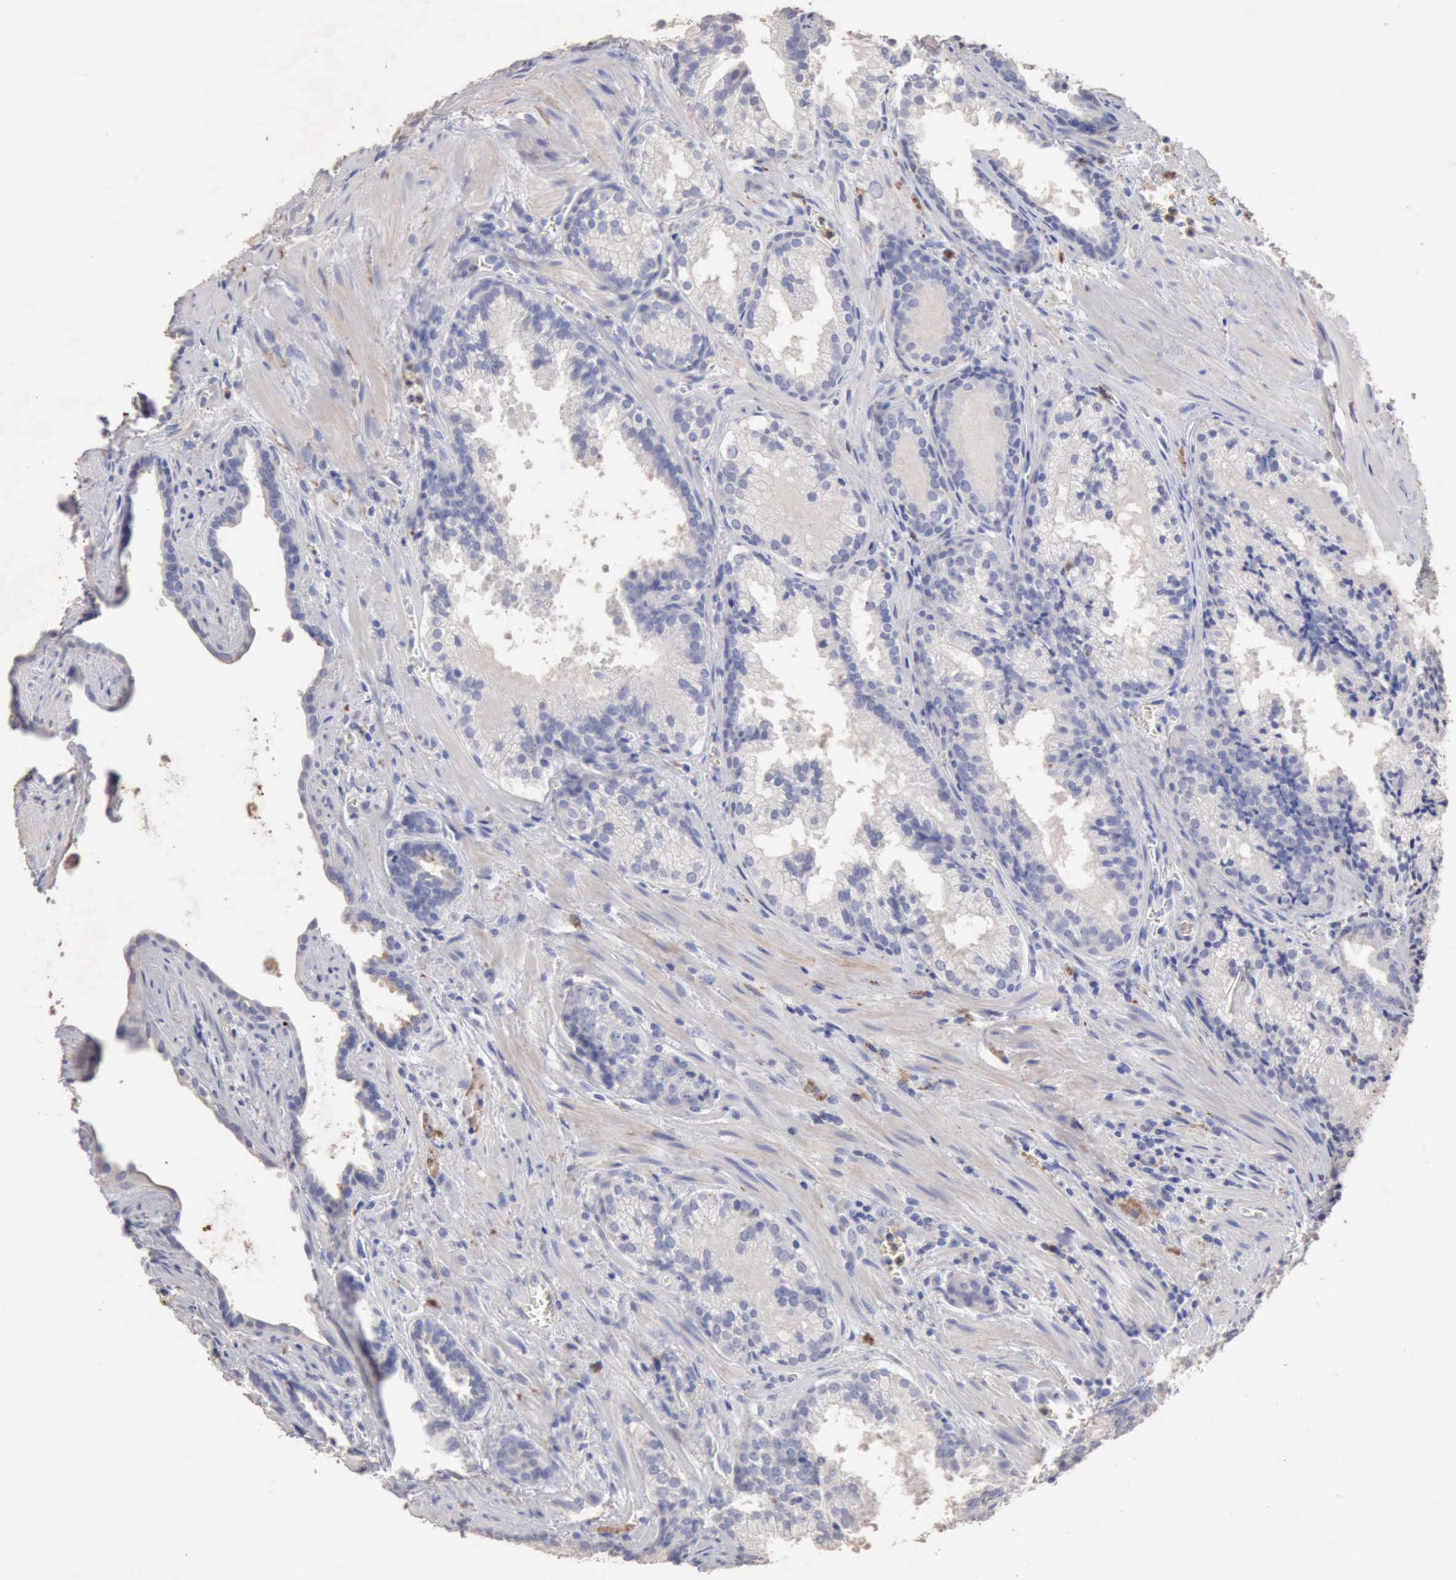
{"staining": {"intensity": "negative", "quantity": "none", "location": "none"}, "tissue": "prostate cancer", "cell_type": "Tumor cells", "image_type": "cancer", "snomed": [{"axis": "morphology", "description": "Adenocarcinoma, Medium grade"}, {"axis": "topography", "description": "Prostate"}], "caption": "Image shows no protein staining in tumor cells of prostate medium-grade adenocarcinoma tissue. (Brightfield microscopy of DAB (3,3'-diaminobenzidine) immunohistochemistry (IHC) at high magnification).", "gene": "KRT6B", "patient": {"sex": "male", "age": 64}}